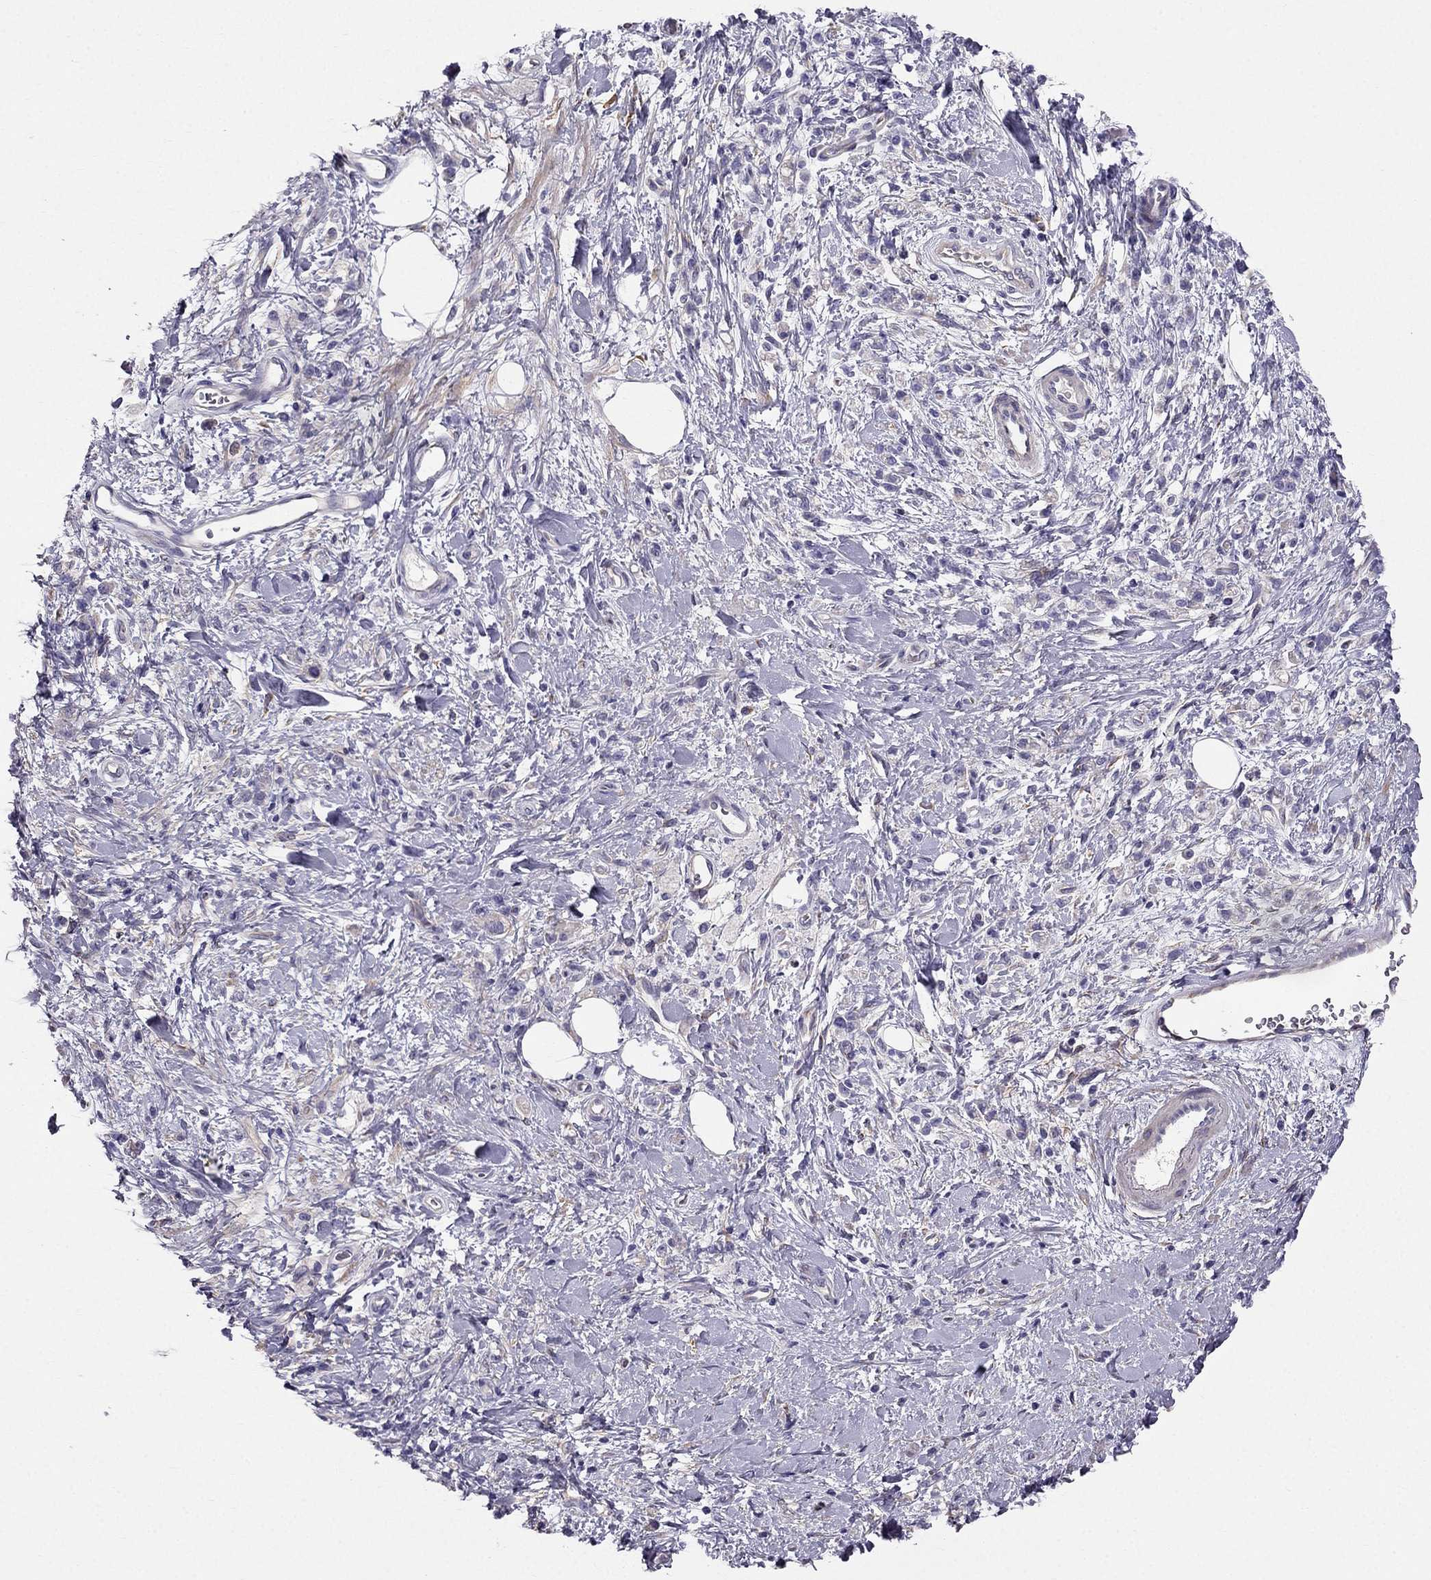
{"staining": {"intensity": "negative", "quantity": "none", "location": "none"}, "tissue": "stomach cancer", "cell_type": "Tumor cells", "image_type": "cancer", "snomed": [{"axis": "morphology", "description": "Adenocarcinoma, NOS"}, {"axis": "topography", "description": "Stomach"}], "caption": "IHC image of stomach cancer (adenocarcinoma) stained for a protein (brown), which shows no expression in tumor cells.", "gene": "SYT5", "patient": {"sex": "male", "age": 77}}